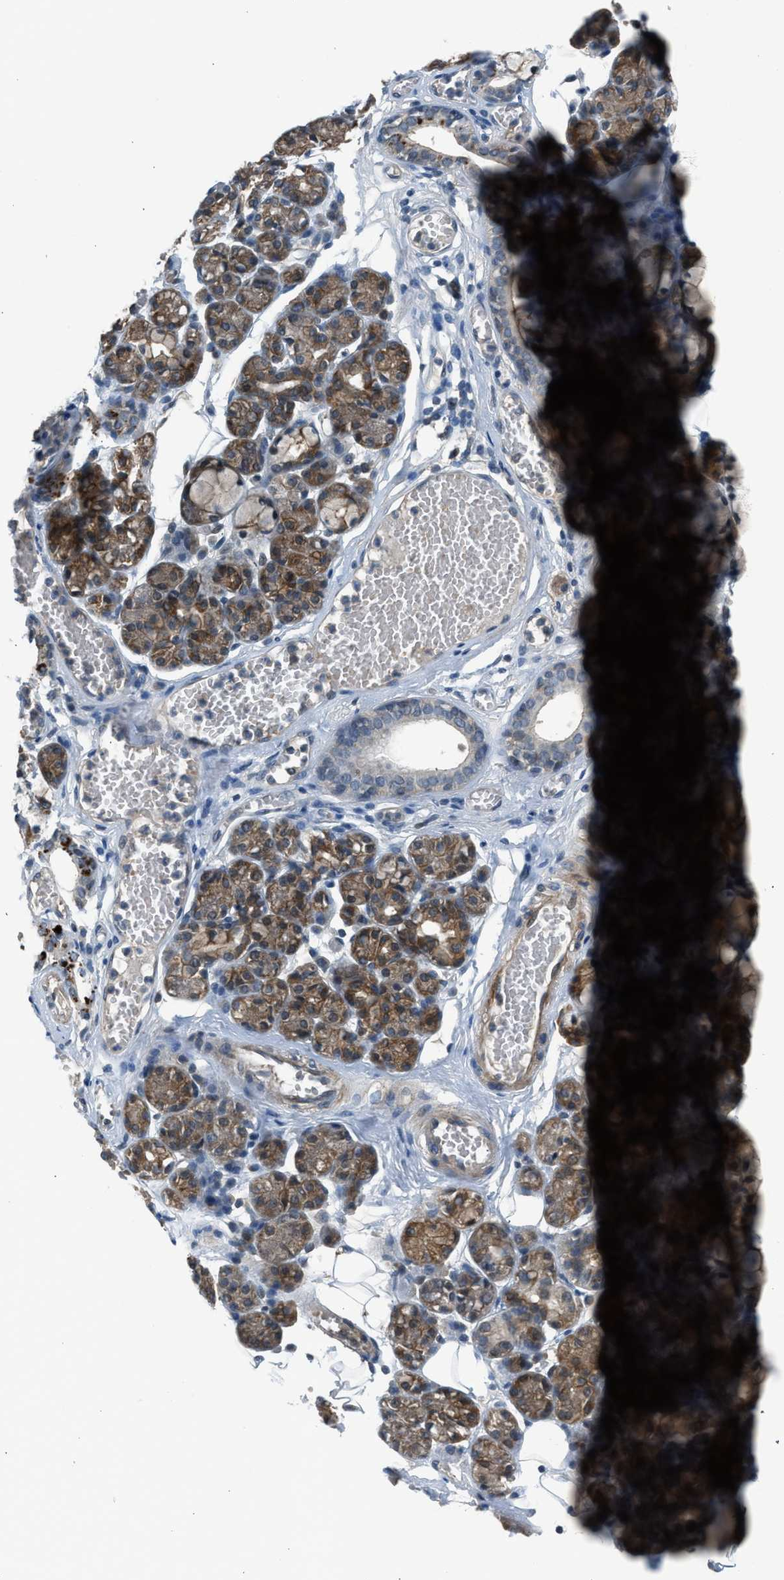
{"staining": {"intensity": "moderate", "quantity": ">75%", "location": "cytoplasmic/membranous"}, "tissue": "salivary gland", "cell_type": "Glandular cells", "image_type": "normal", "snomed": [{"axis": "morphology", "description": "Normal tissue, NOS"}, {"axis": "topography", "description": "Salivary gland"}], "caption": "A high-resolution micrograph shows immunohistochemistry staining of normal salivary gland, which demonstrates moderate cytoplasmic/membranous staining in approximately >75% of glandular cells. (brown staining indicates protein expression, while blue staining denotes nuclei).", "gene": "LMLN", "patient": {"sex": "male", "age": 63}}